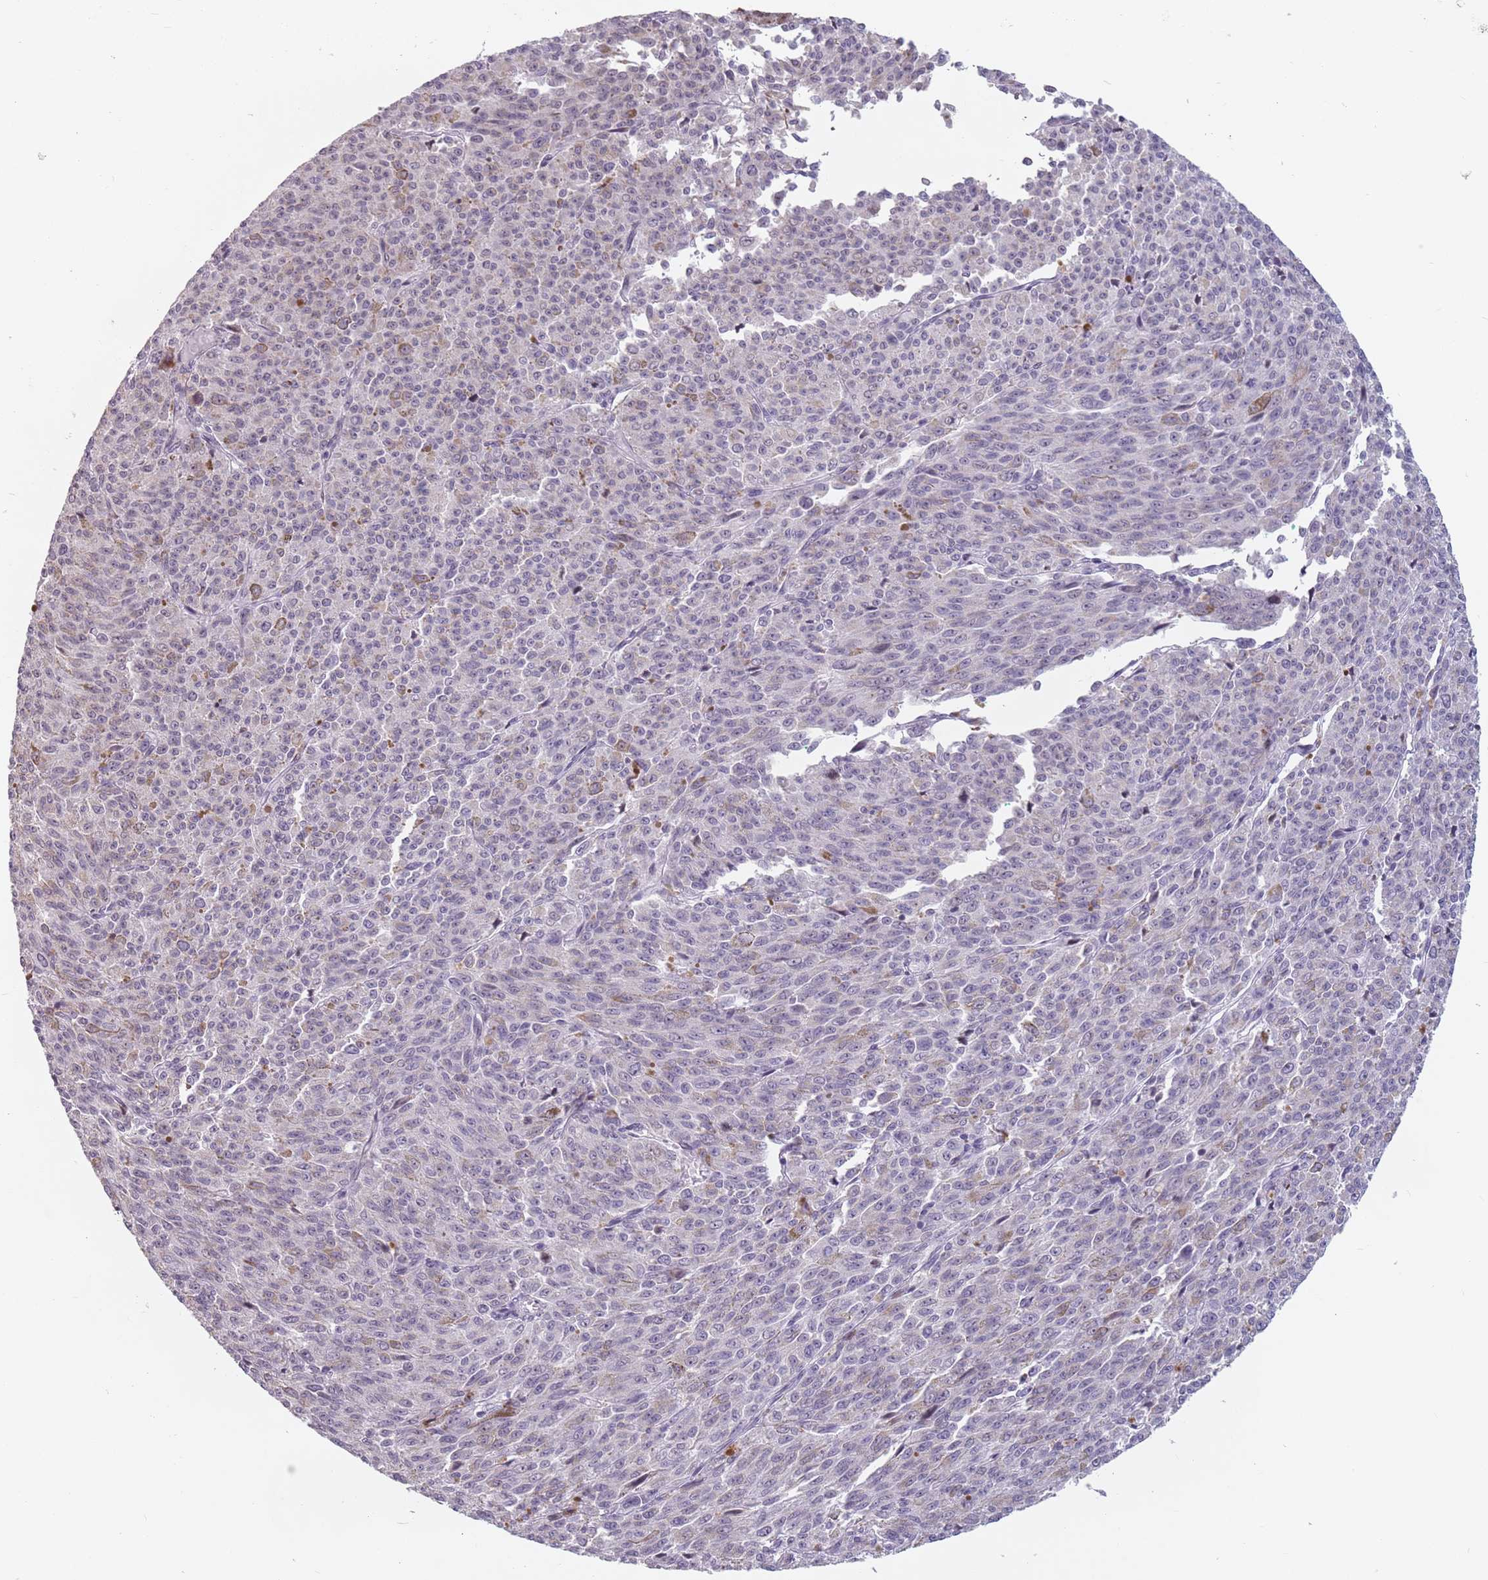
{"staining": {"intensity": "negative", "quantity": "none", "location": "none"}, "tissue": "melanoma", "cell_type": "Tumor cells", "image_type": "cancer", "snomed": [{"axis": "morphology", "description": "Malignant melanoma, NOS"}, {"axis": "topography", "description": "Skin"}], "caption": "An image of human malignant melanoma is negative for staining in tumor cells.", "gene": "PTCHD1", "patient": {"sex": "female", "age": 52}}